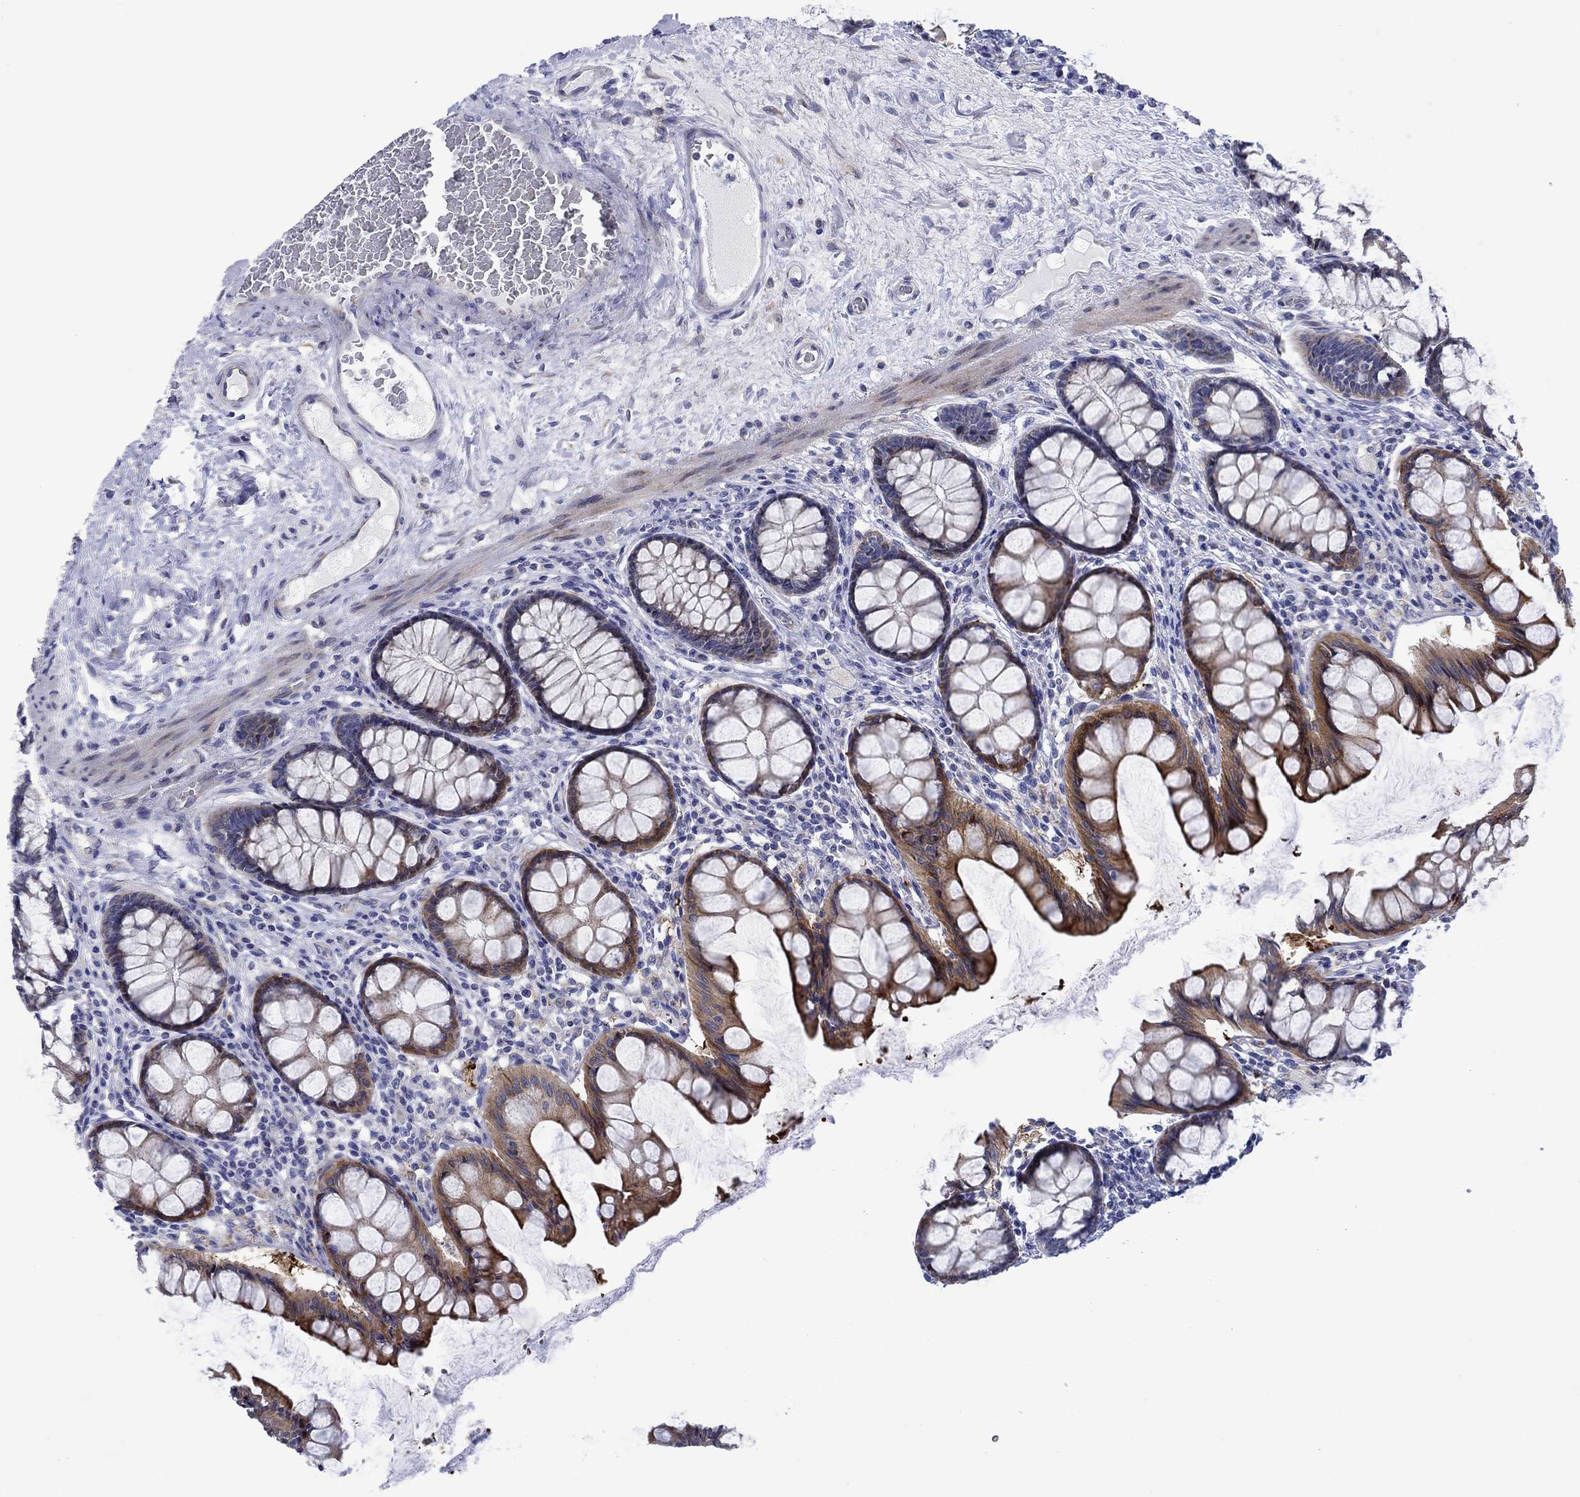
{"staining": {"intensity": "negative", "quantity": "none", "location": "none"}, "tissue": "colon", "cell_type": "Endothelial cells", "image_type": "normal", "snomed": [{"axis": "morphology", "description": "Normal tissue, NOS"}, {"axis": "topography", "description": "Colon"}], "caption": "Endothelial cells show no significant protein expression in benign colon. The staining was performed using DAB to visualize the protein expression in brown, while the nuclei were stained in blue with hematoxylin (Magnification: 20x).", "gene": "SVEP1", "patient": {"sex": "female", "age": 65}}